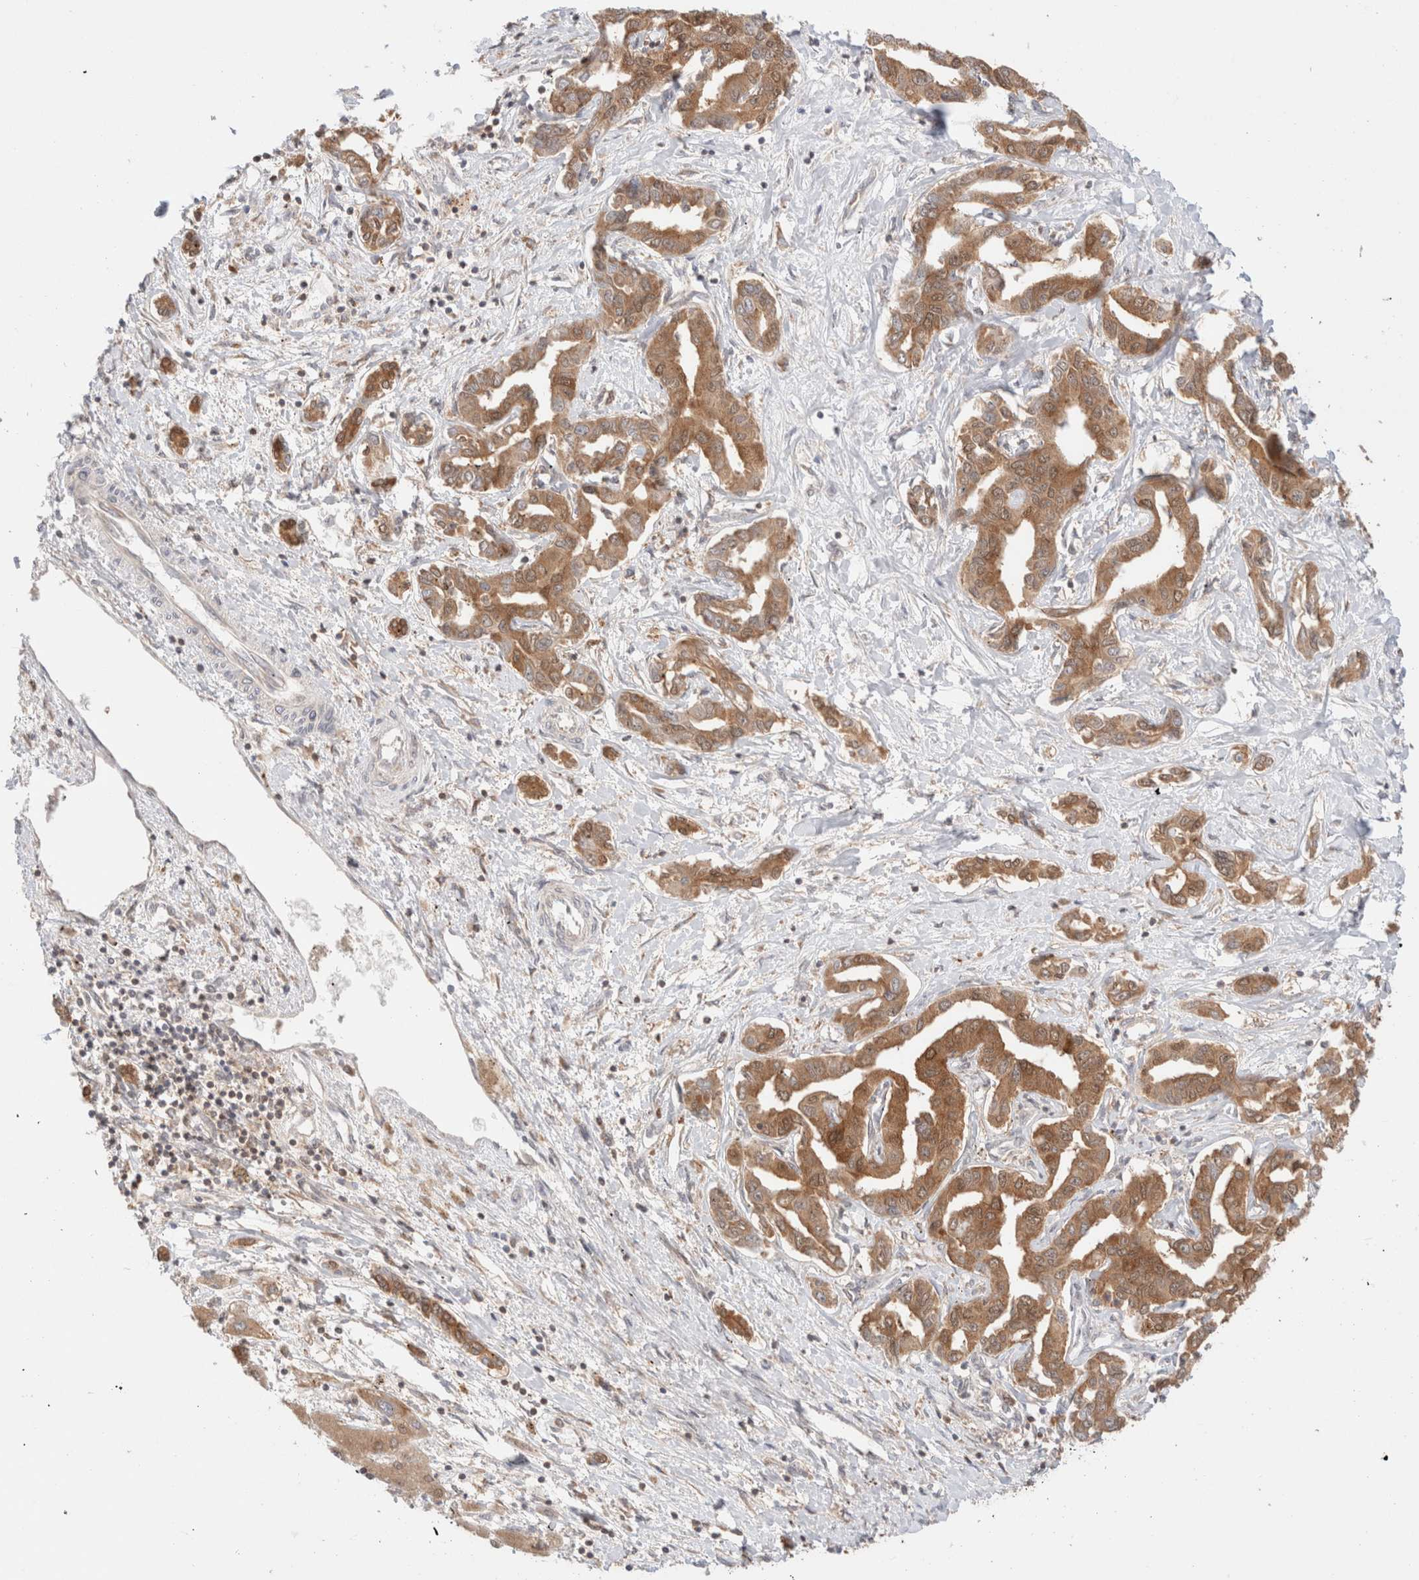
{"staining": {"intensity": "moderate", "quantity": ">75%", "location": "cytoplasmic/membranous"}, "tissue": "liver cancer", "cell_type": "Tumor cells", "image_type": "cancer", "snomed": [{"axis": "morphology", "description": "Cholangiocarcinoma"}, {"axis": "topography", "description": "Liver"}], "caption": "This histopathology image shows immunohistochemistry staining of liver cancer (cholangiocarcinoma), with medium moderate cytoplasmic/membranous expression in approximately >75% of tumor cells.", "gene": "XKR4", "patient": {"sex": "male", "age": 59}}